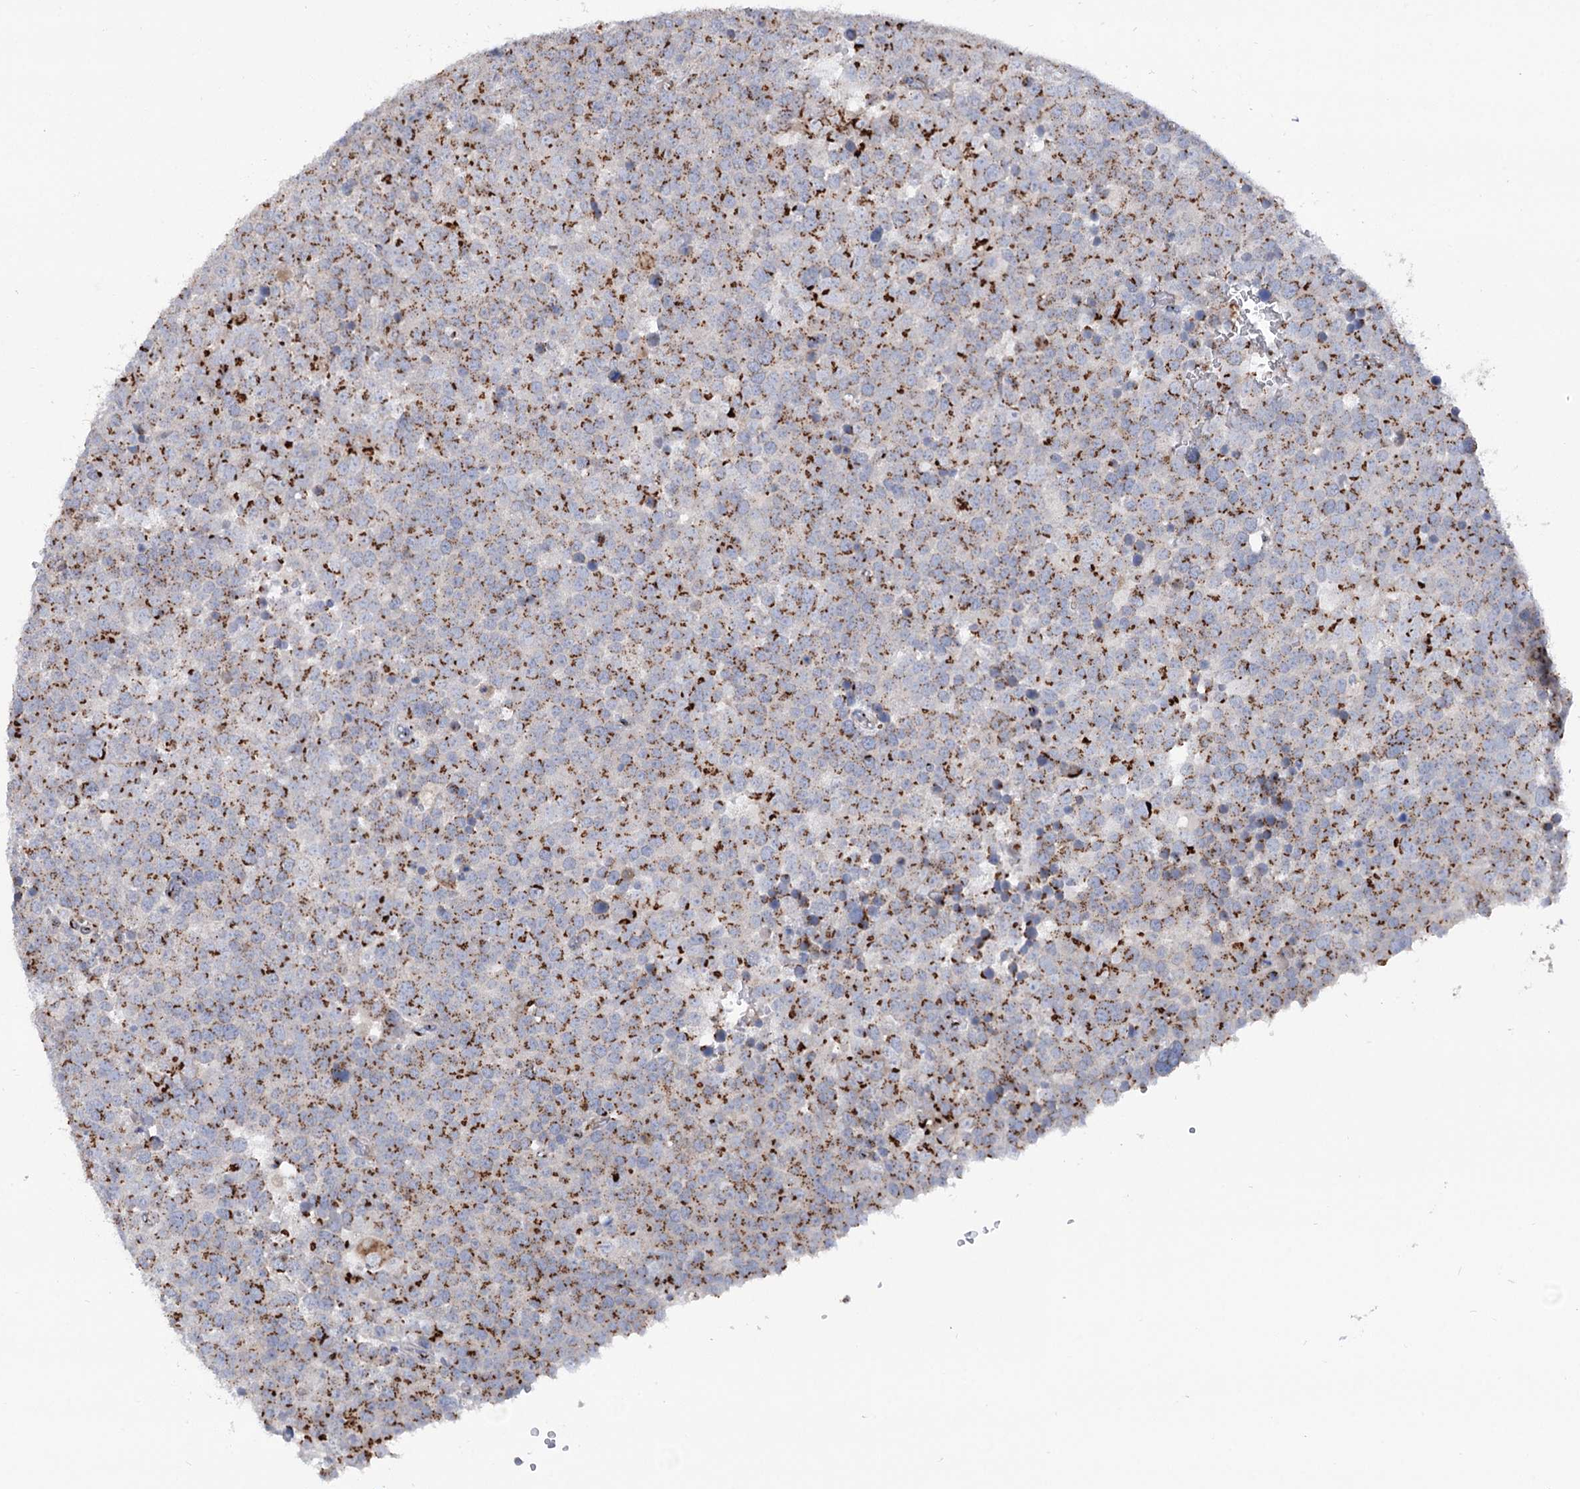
{"staining": {"intensity": "strong", "quantity": "25%-75%", "location": "cytoplasmic/membranous"}, "tissue": "testis cancer", "cell_type": "Tumor cells", "image_type": "cancer", "snomed": [{"axis": "morphology", "description": "Seminoma, NOS"}, {"axis": "topography", "description": "Testis"}], "caption": "Immunohistochemical staining of seminoma (testis) displays strong cytoplasmic/membranous protein expression in approximately 25%-75% of tumor cells.", "gene": "TMEM165", "patient": {"sex": "male", "age": 71}}